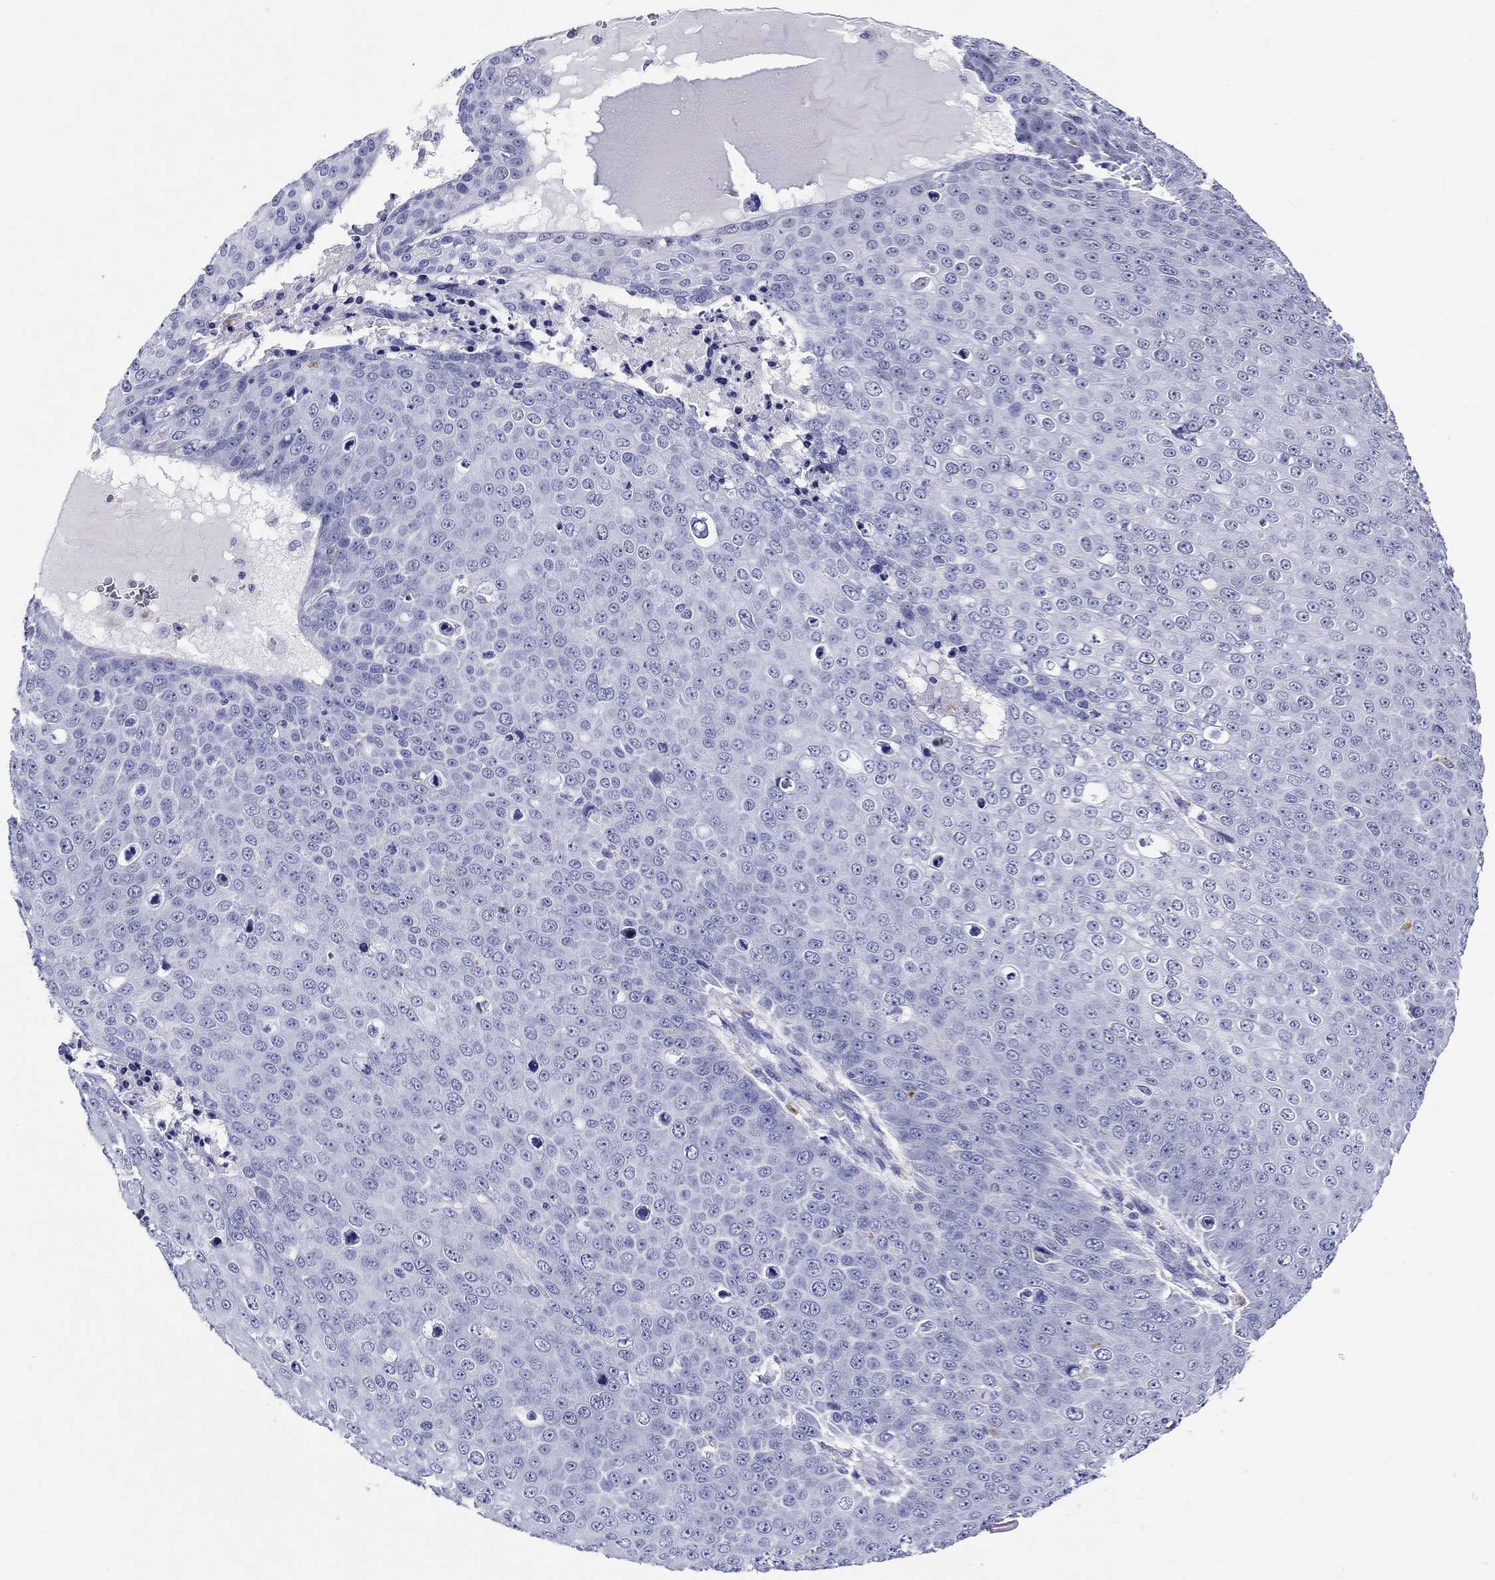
{"staining": {"intensity": "negative", "quantity": "none", "location": "none"}, "tissue": "skin cancer", "cell_type": "Tumor cells", "image_type": "cancer", "snomed": [{"axis": "morphology", "description": "Squamous cell carcinoma, NOS"}, {"axis": "topography", "description": "Skin"}], "caption": "This is a histopathology image of IHC staining of skin cancer, which shows no staining in tumor cells.", "gene": "LAMP5", "patient": {"sex": "male", "age": 71}}